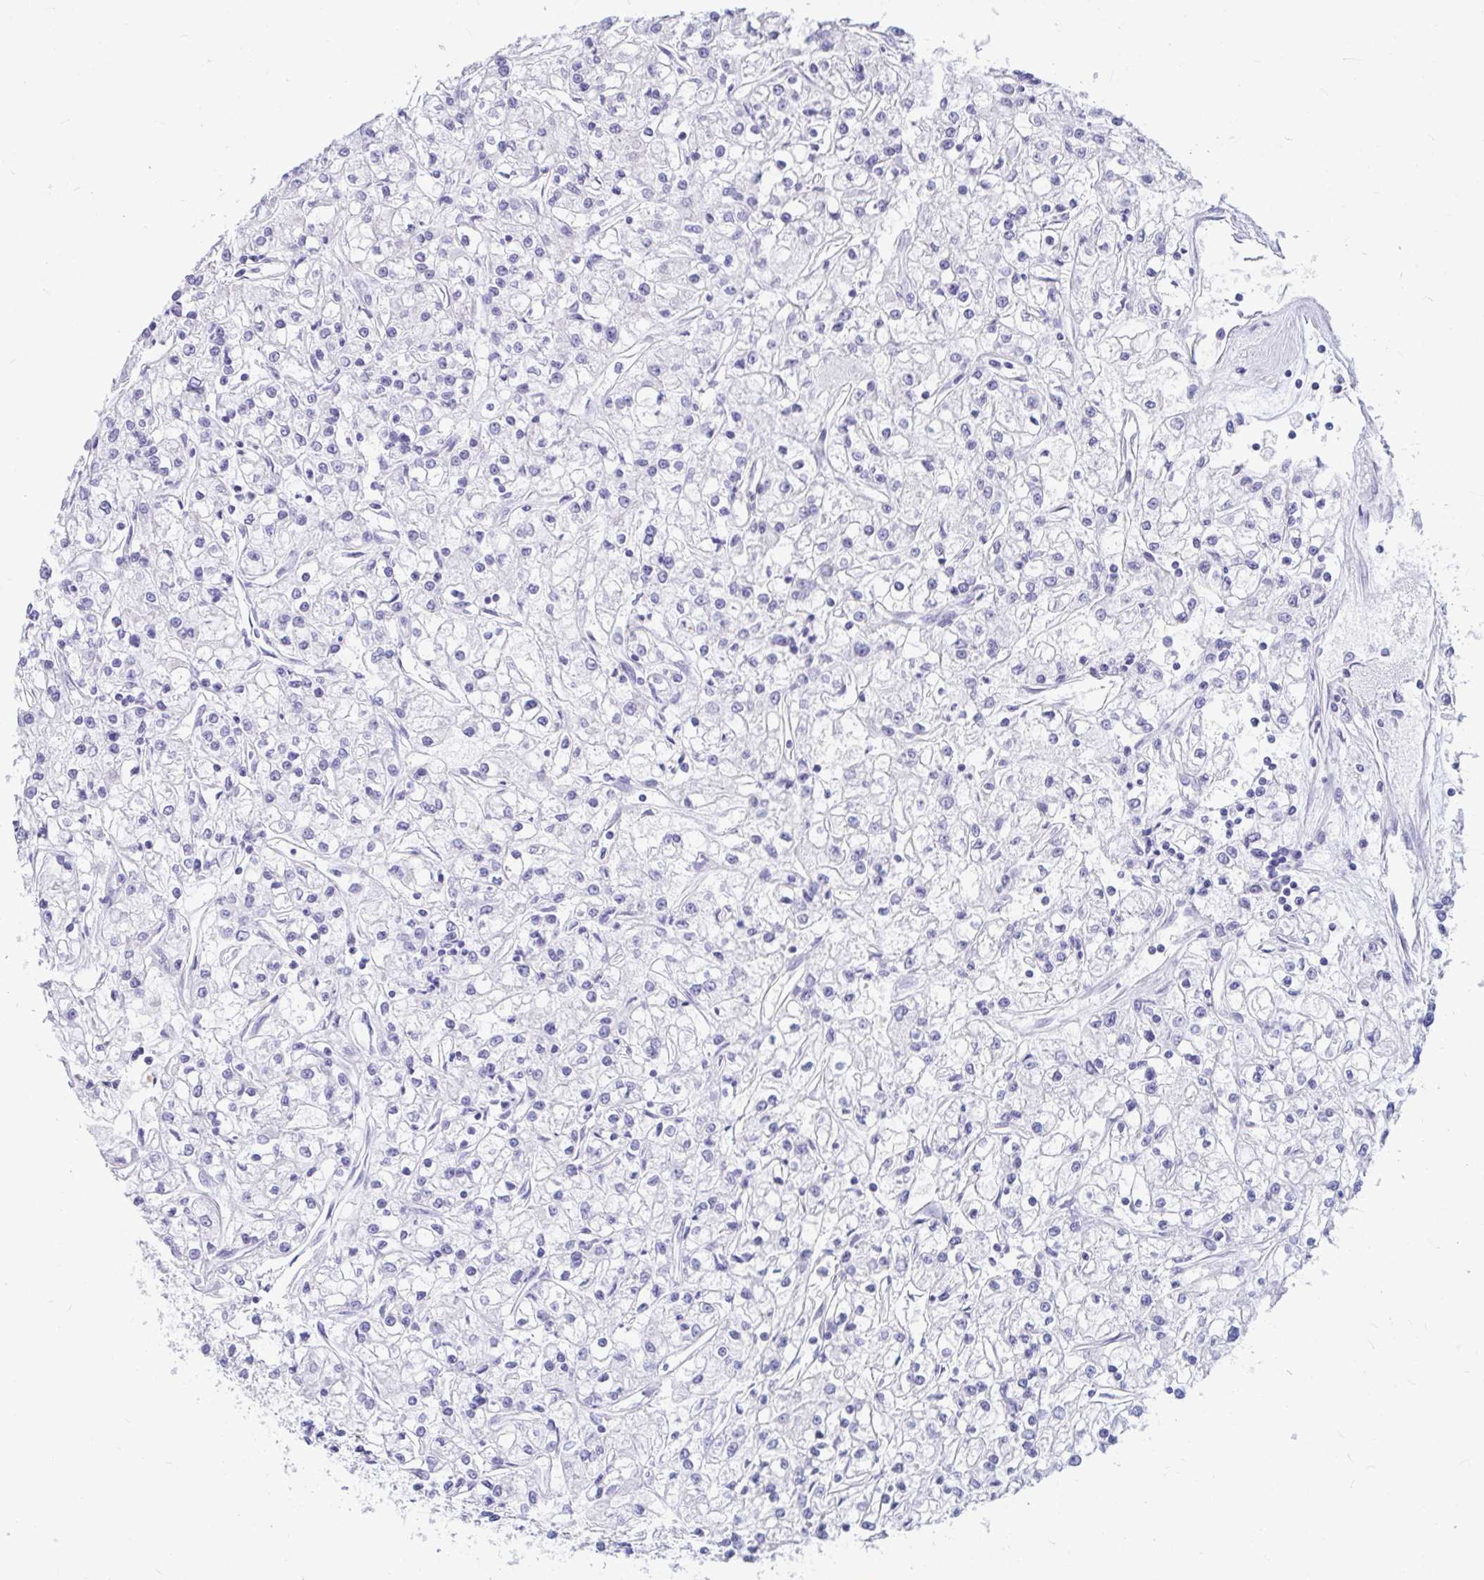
{"staining": {"intensity": "negative", "quantity": "none", "location": "none"}, "tissue": "renal cancer", "cell_type": "Tumor cells", "image_type": "cancer", "snomed": [{"axis": "morphology", "description": "Adenocarcinoma, NOS"}, {"axis": "topography", "description": "Kidney"}], "caption": "DAB immunohistochemical staining of human renal cancer (adenocarcinoma) demonstrates no significant staining in tumor cells. The staining is performed using DAB (3,3'-diaminobenzidine) brown chromogen with nuclei counter-stained in using hematoxylin.", "gene": "OR5J2", "patient": {"sex": "female", "age": 59}}